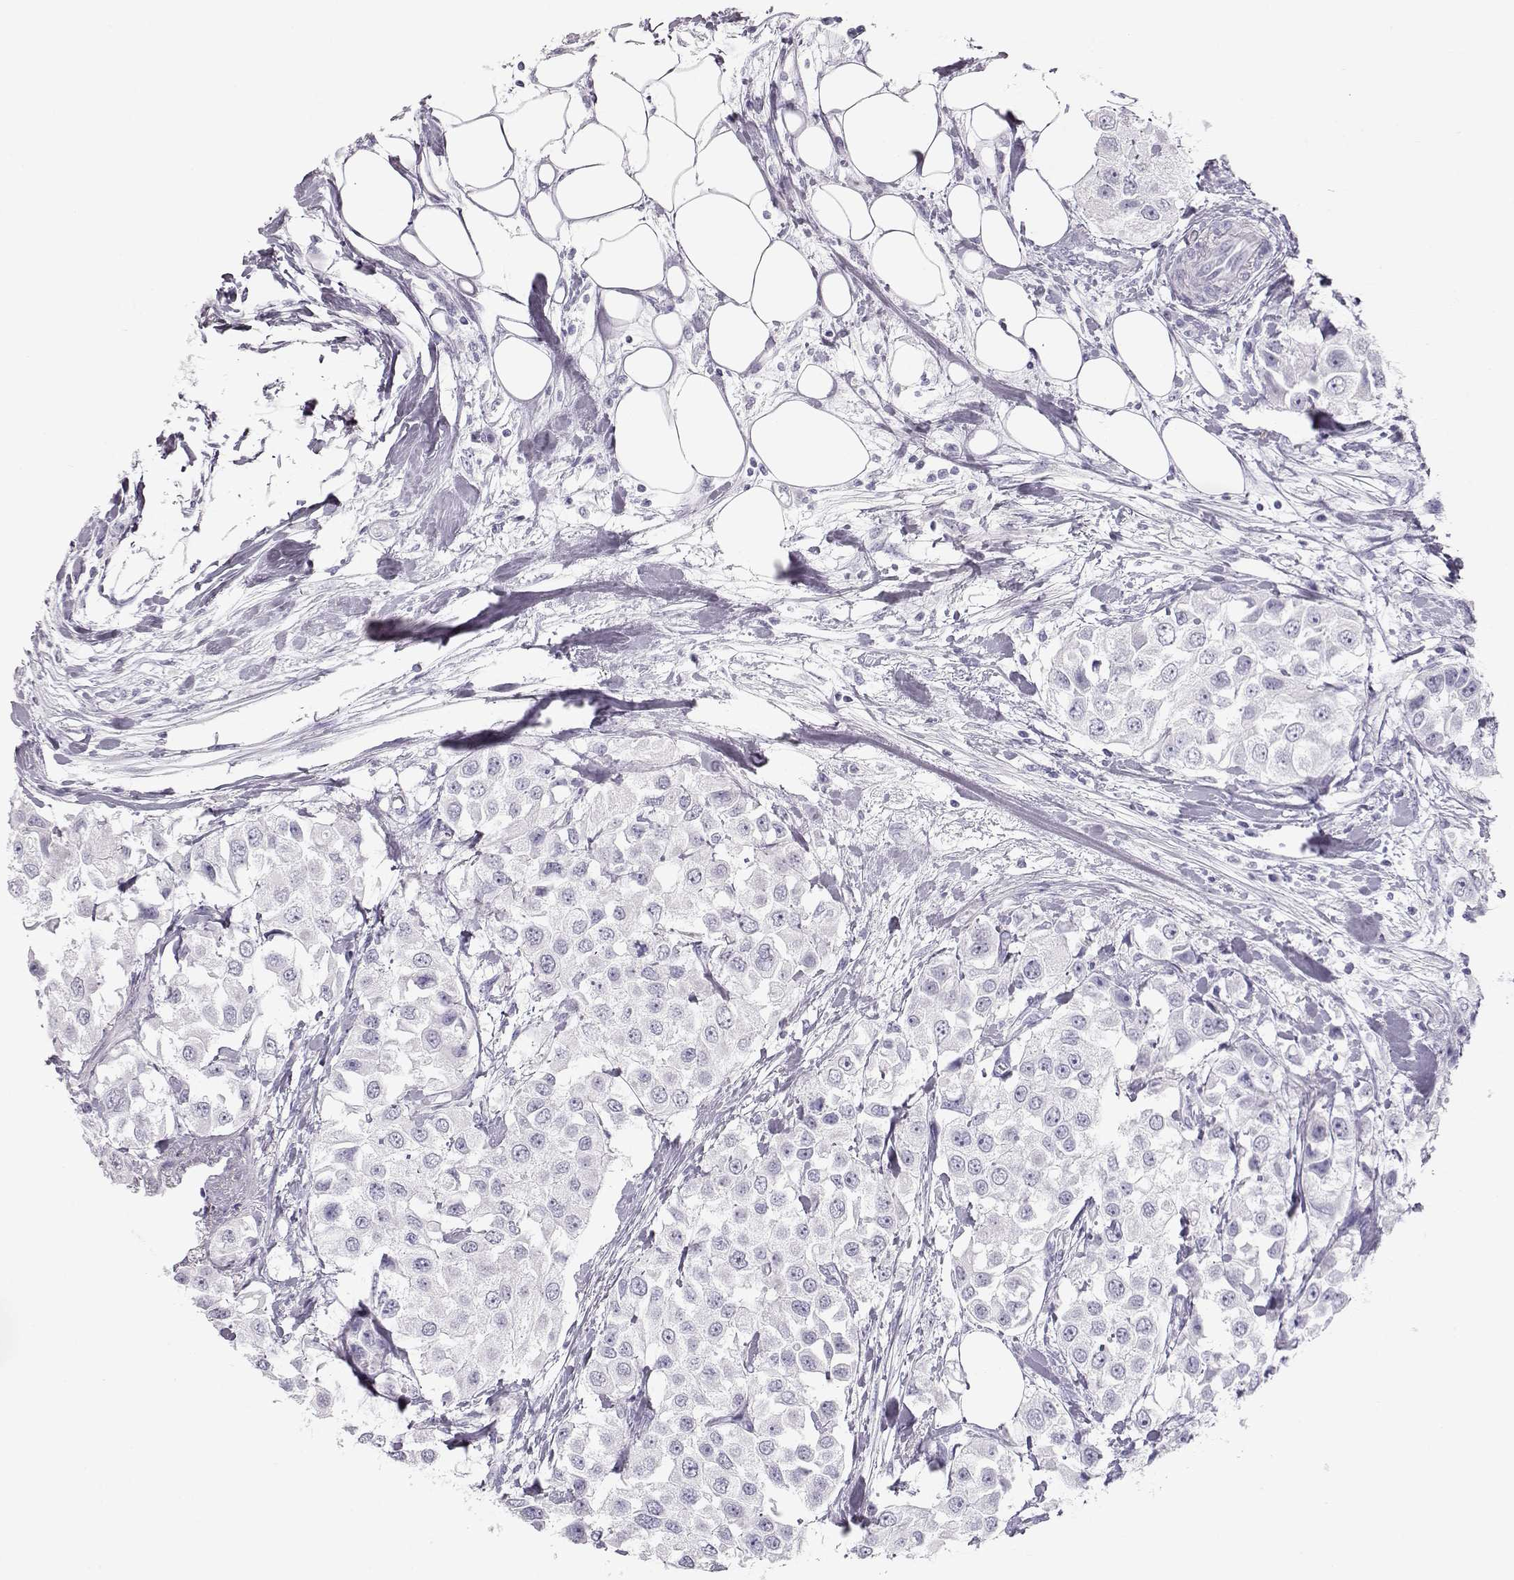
{"staining": {"intensity": "negative", "quantity": "none", "location": "none"}, "tissue": "urothelial cancer", "cell_type": "Tumor cells", "image_type": "cancer", "snomed": [{"axis": "morphology", "description": "Urothelial carcinoma, High grade"}, {"axis": "topography", "description": "Urinary bladder"}], "caption": "A histopathology image of human urothelial carcinoma (high-grade) is negative for staining in tumor cells.", "gene": "MIP", "patient": {"sex": "female", "age": 64}}